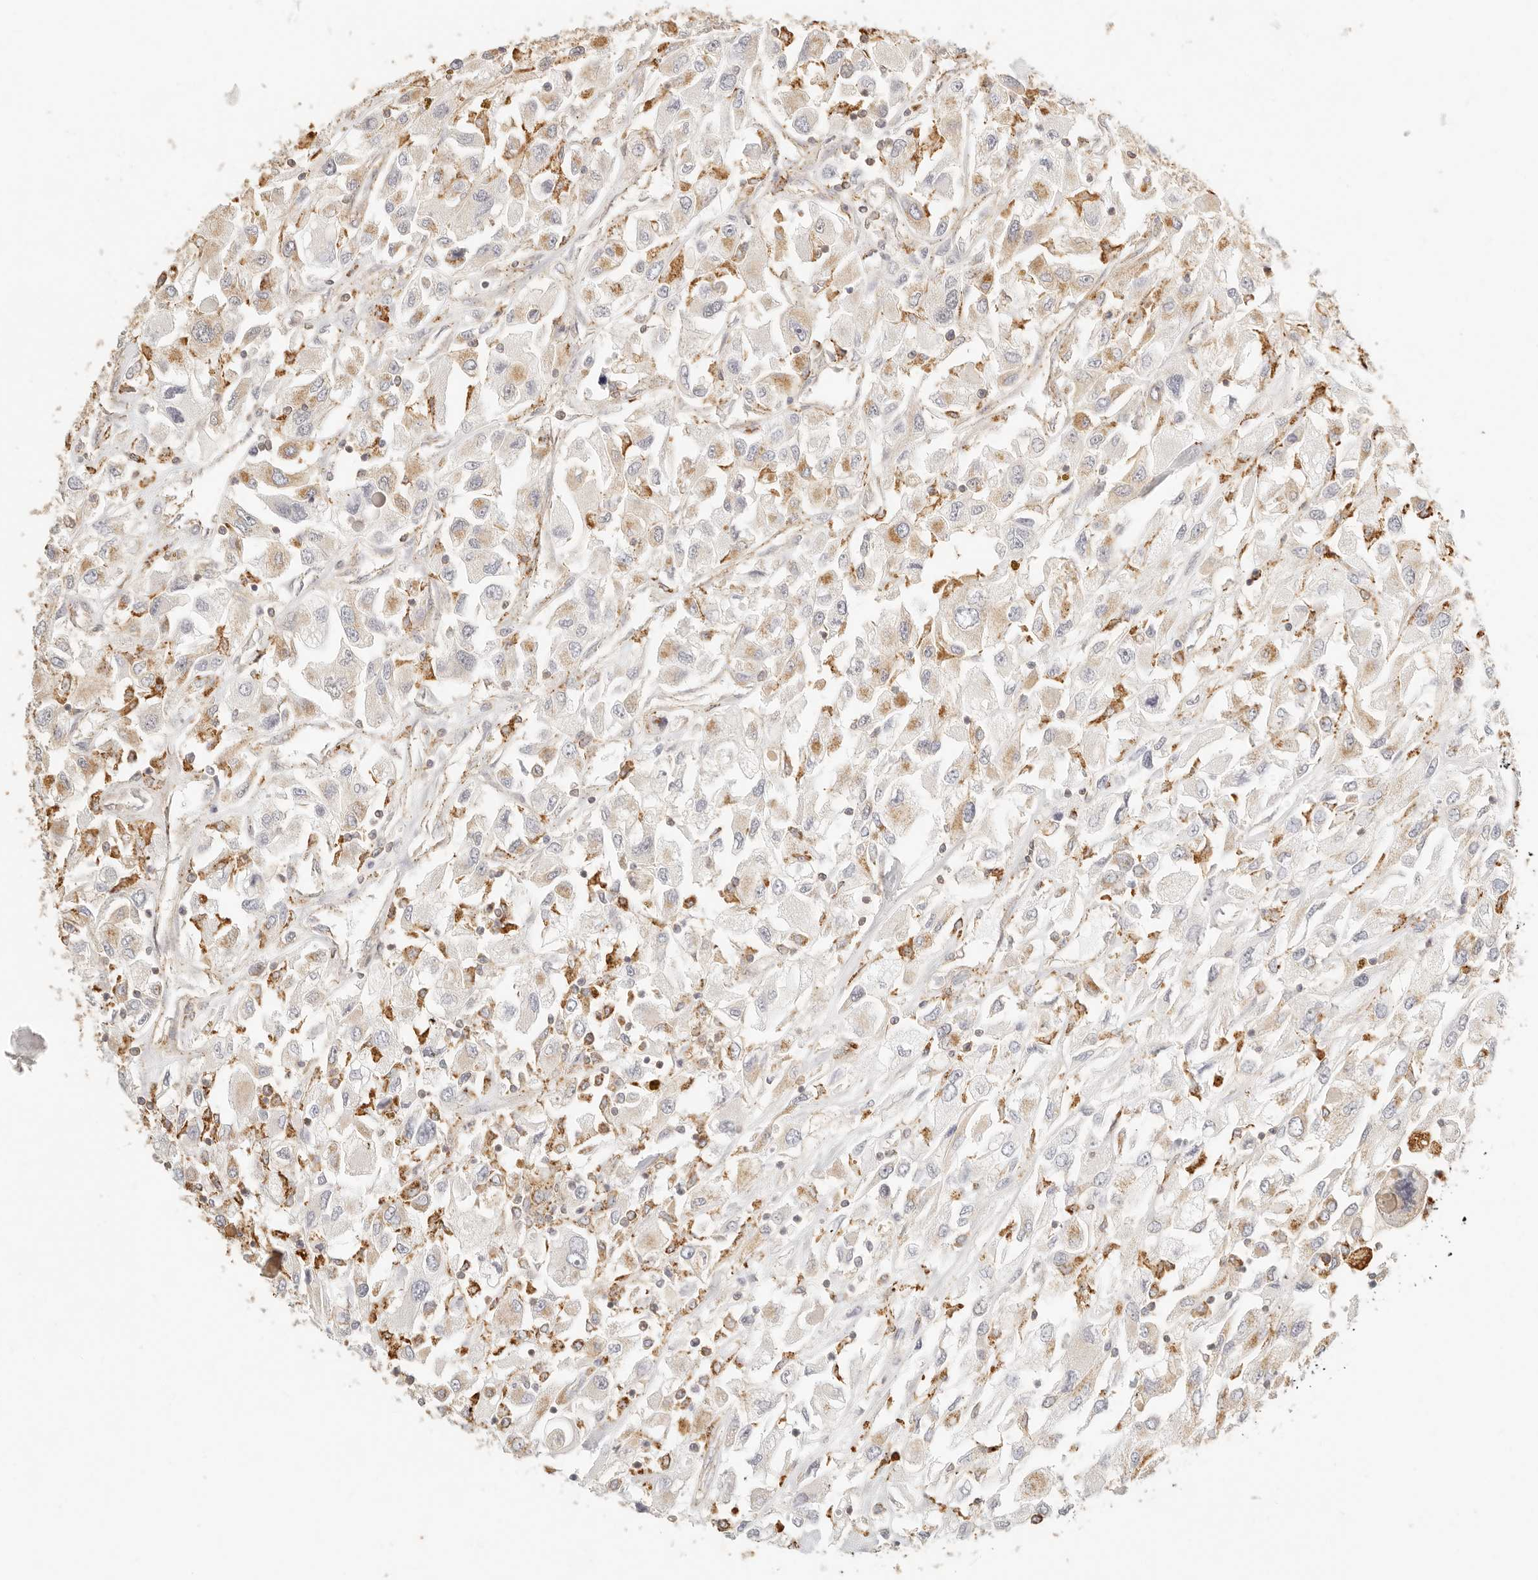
{"staining": {"intensity": "moderate", "quantity": "<25%", "location": "cytoplasmic/membranous"}, "tissue": "renal cancer", "cell_type": "Tumor cells", "image_type": "cancer", "snomed": [{"axis": "morphology", "description": "Adenocarcinoma, NOS"}, {"axis": "topography", "description": "Kidney"}], "caption": "Moderate cytoplasmic/membranous expression is appreciated in approximately <25% of tumor cells in adenocarcinoma (renal).", "gene": "CNMD", "patient": {"sex": "female", "age": 52}}